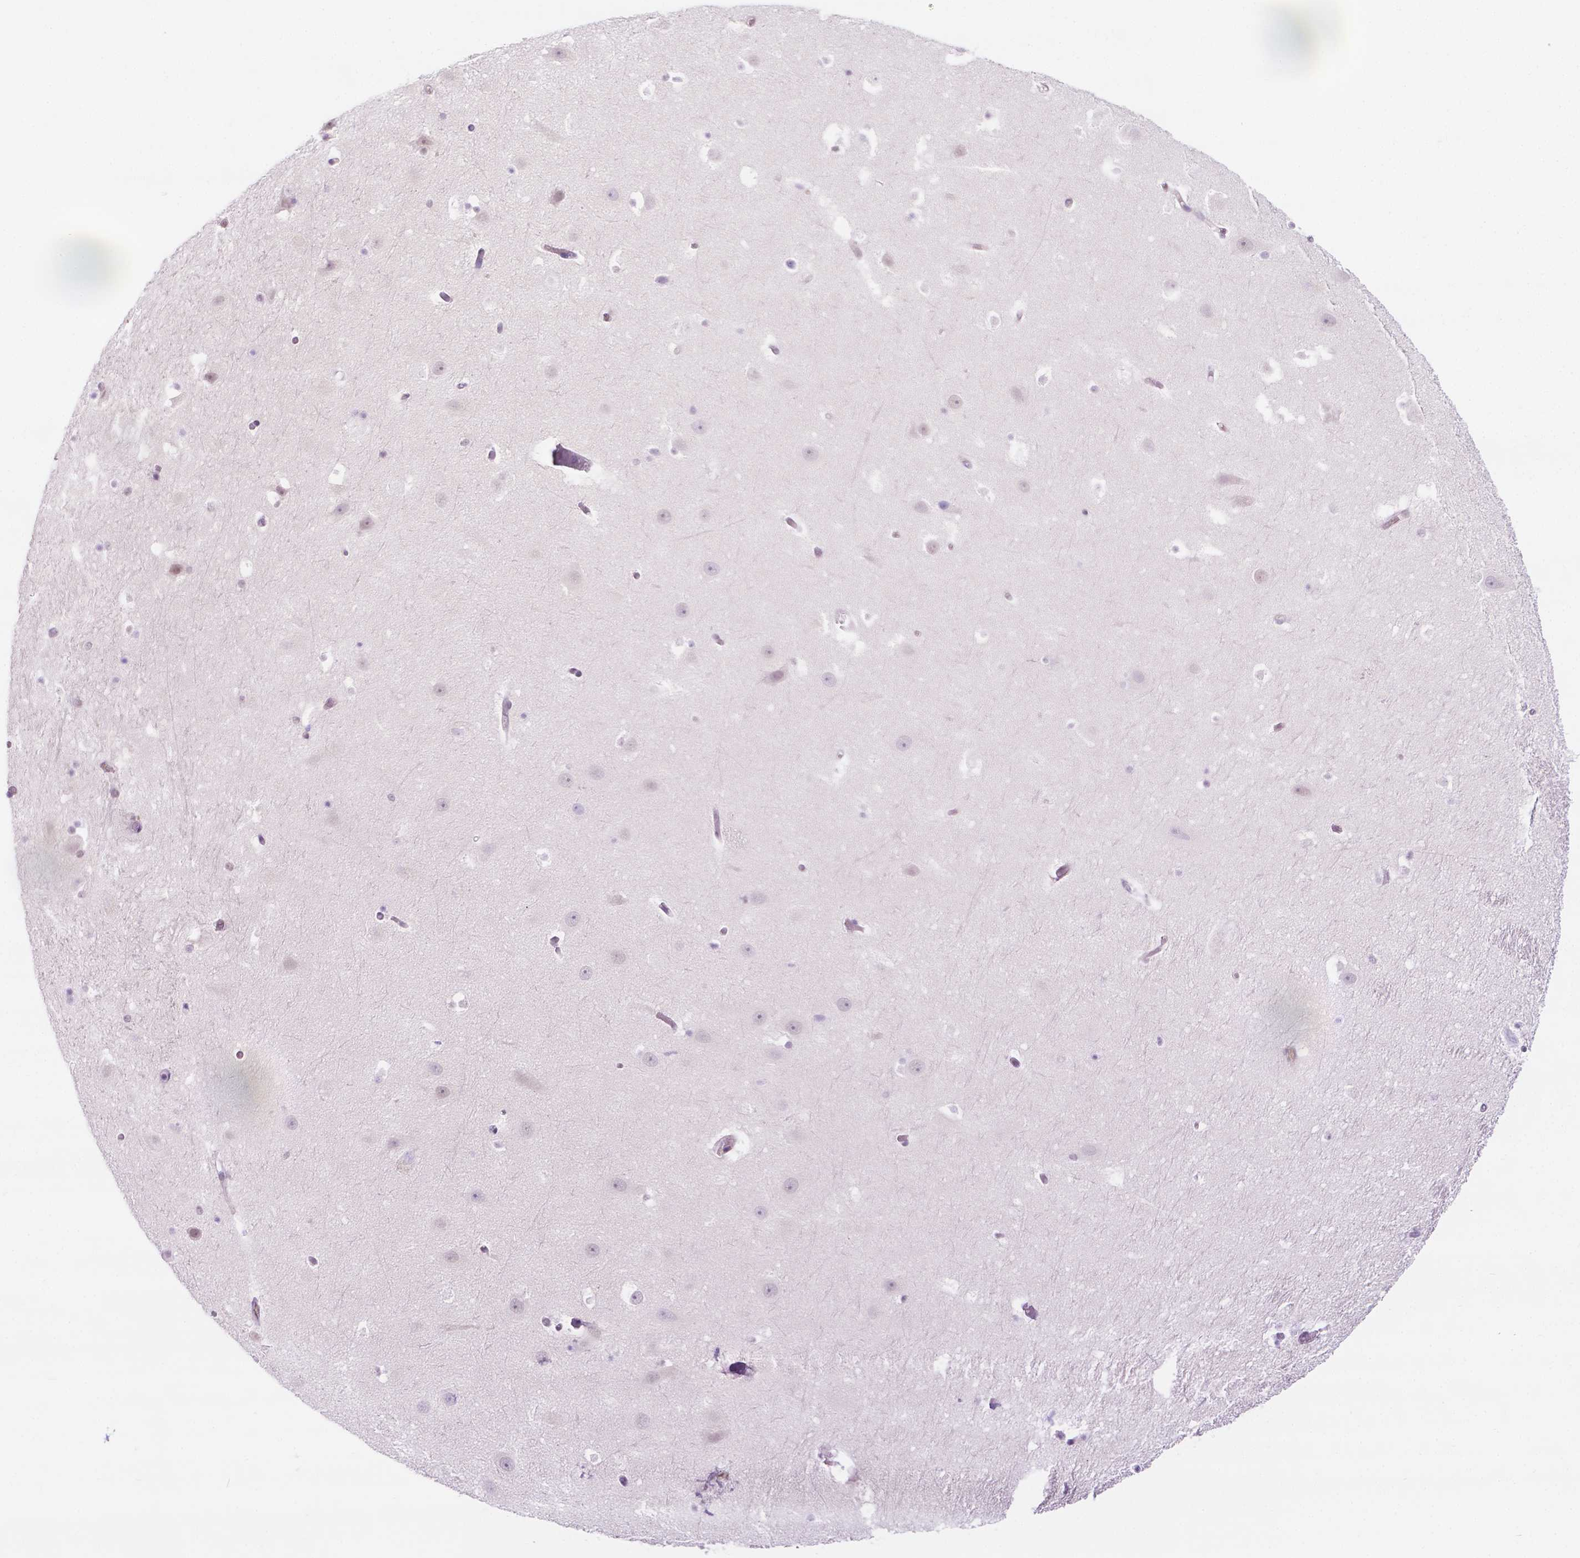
{"staining": {"intensity": "negative", "quantity": "none", "location": "none"}, "tissue": "hippocampus", "cell_type": "Glial cells", "image_type": "normal", "snomed": [{"axis": "morphology", "description": "Normal tissue, NOS"}, {"axis": "topography", "description": "Hippocampus"}], "caption": "This is an immunohistochemistry (IHC) micrograph of unremarkable human hippocampus. There is no expression in glial cells.", "gene": "ERF", "patient": {"sex": "male", "age": 26}}